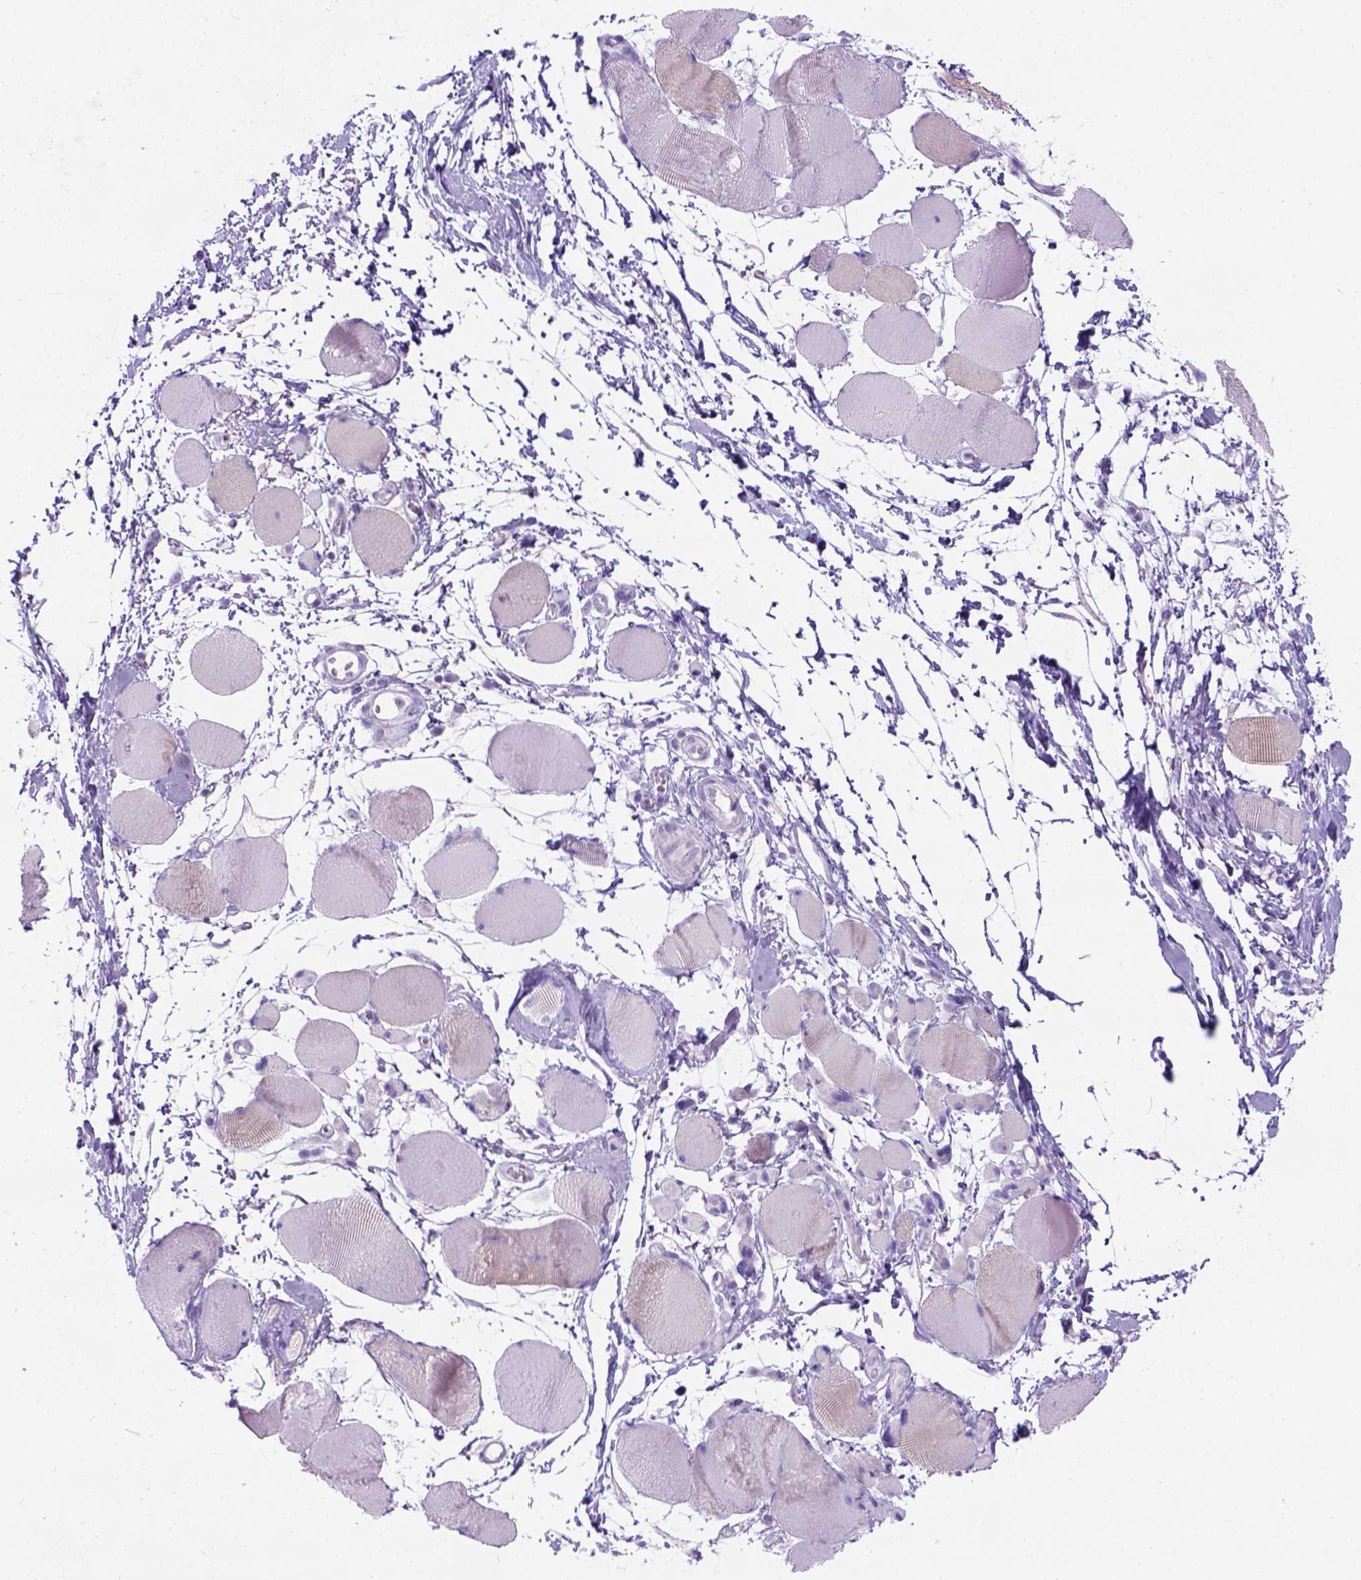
{"staining": {"intensity": "negative", "quantity": "none", "location": "none"}, "tissue": "skeletal muscle", "cell_type": "Myocytes", "image_type": "normal", "snomed": [{"axis": "morphology", "description": "Normal tissue, NOS"}, {"axis": "topography", "description": "Skeletal muscle"}], "caption": "High power microscopy histopathology image of an IHC histopathology image of benign skeletal muscle, revealing no significant staining in myocytes.", "gene": "C7orf57", "patient": {"sex": "female", "age": 75}}